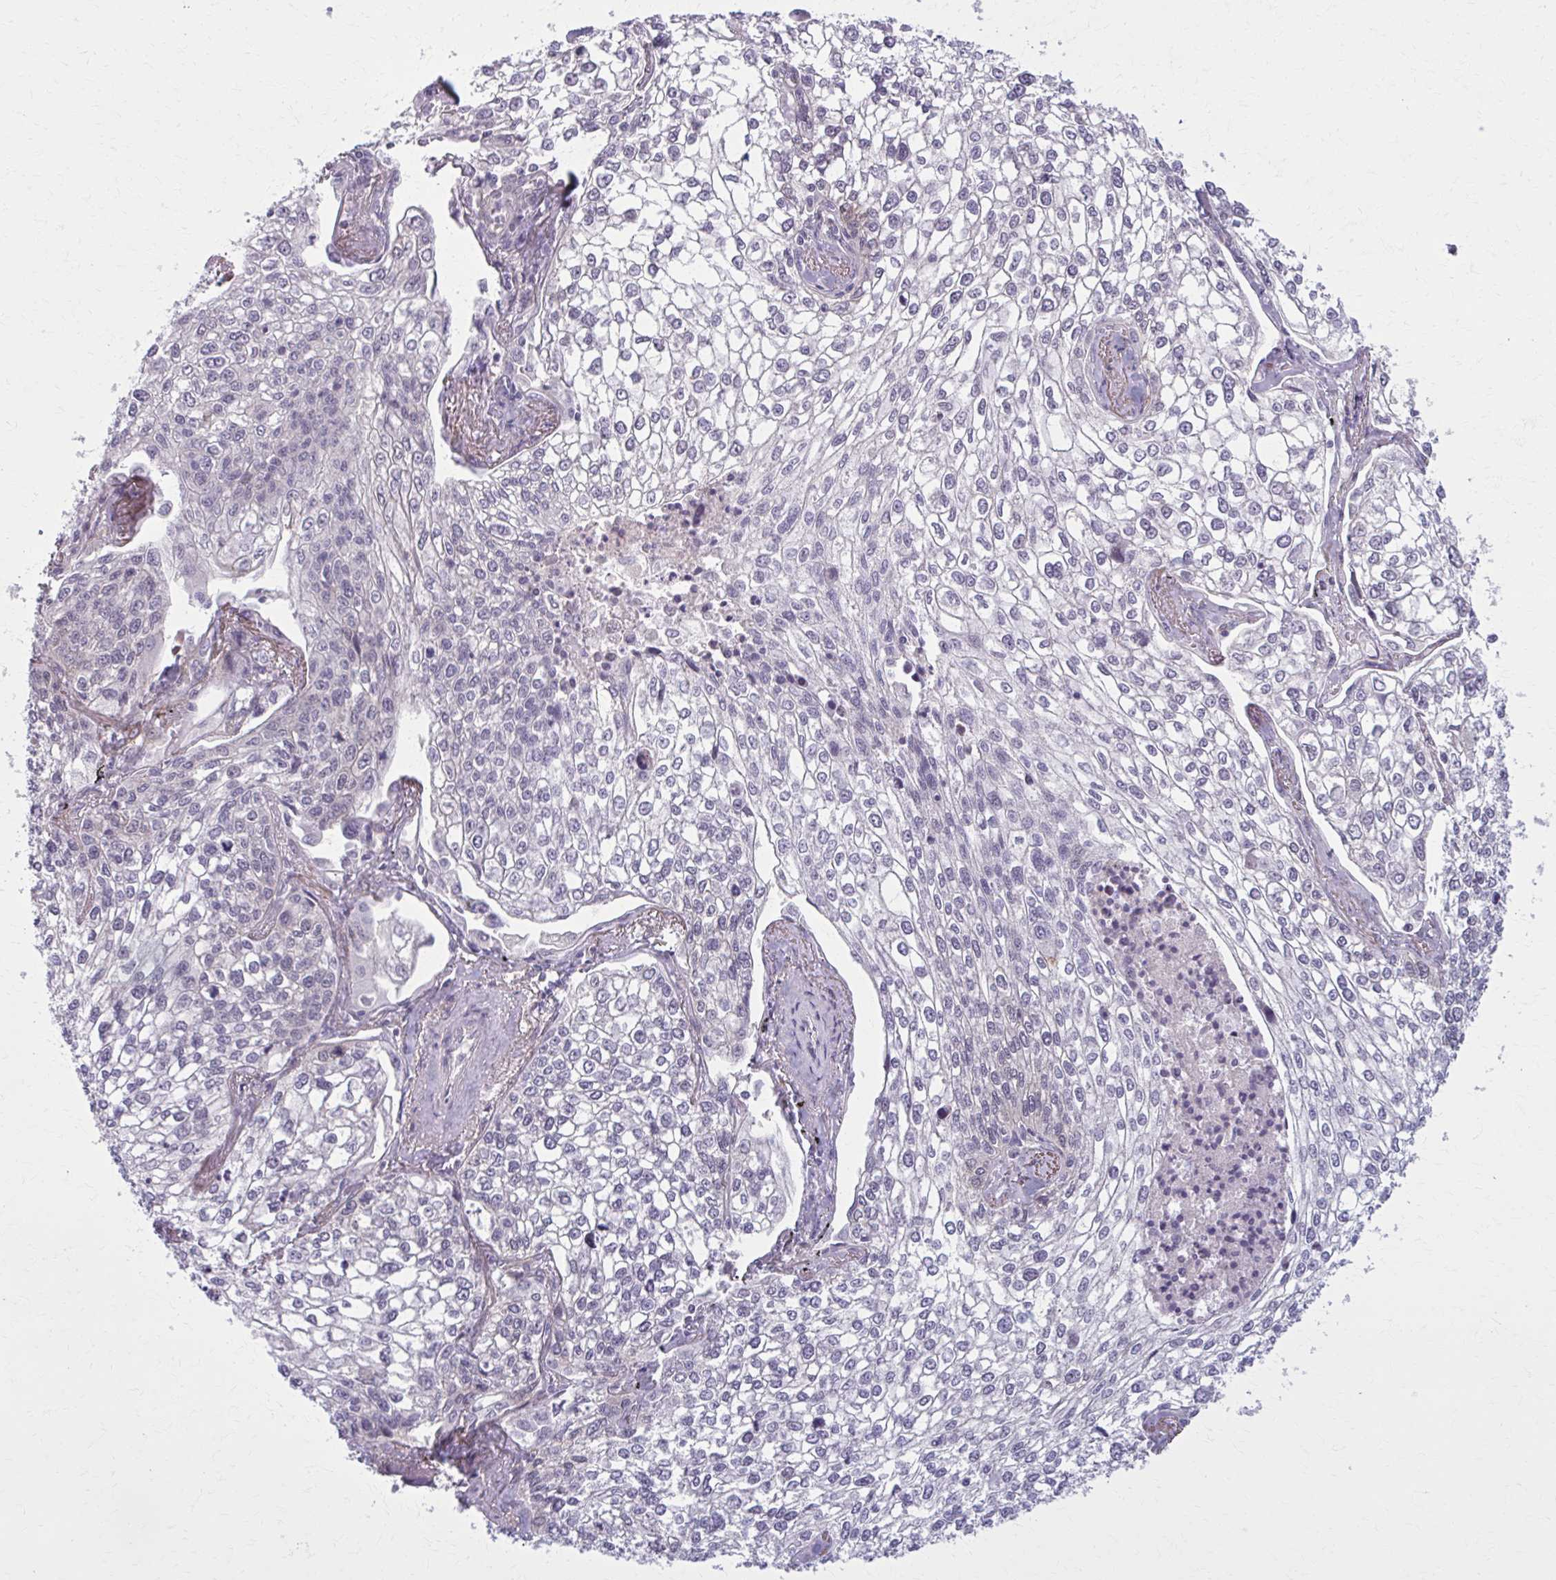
{"staining": {"intensity": "negative", "quantity": "none", "location": "none"}, "tissue": "lung cancer", "cell_type": "Tumor cells", "image_type": "cancer", "snomed": [{"axis": "morphology", "description": "Squamous cell carcinoma, NOS"}, {"axis": "topography", "description": "Lung"}], "caption": "Immunohistochemistry (IHC) micrograph of neoplastic tissue: human lung squamous cell carcinoma stained with DAB shows no significant protein expression in tumor cells.", "gene": "NUMBL", "patient": {"sex": "male", "age": 74}}